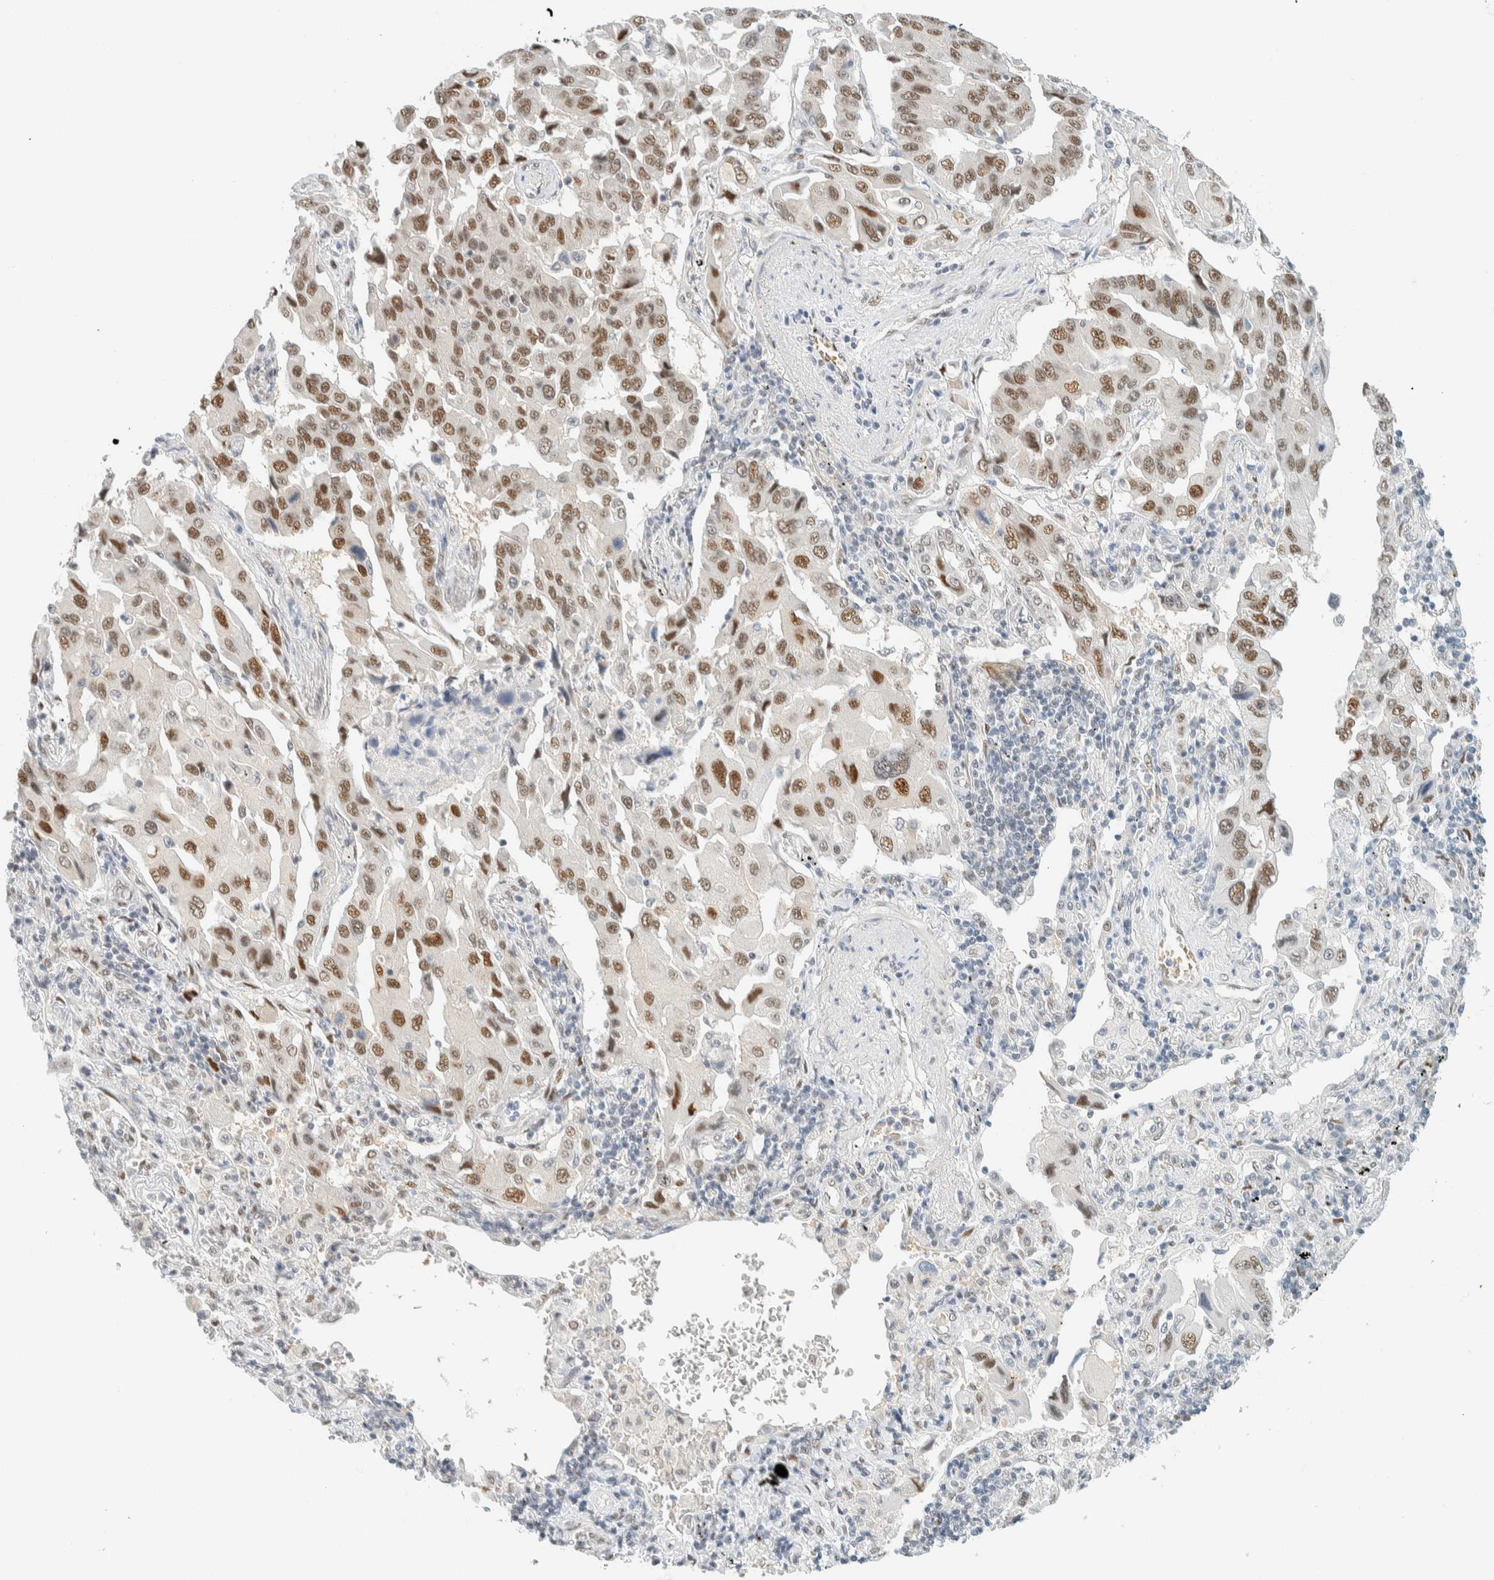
{"staining": {"intensity": "moderate", "quantity": ">75%", "location": "nuclear"}, "tissue": "lung cancer", "cell_type": "Tumor cells", "image_type": "cancer", "snomed": [{"axis": "morphology", "description": "Adenocarcinoma, NOS"}, {"axis": "topography", "description": "Lung"}], "caption": "Immunohistochemistry (IHC) (DAB (3,3'-diaminobenzidine)) staining of human adenocarcinoma (lung) shows moderate nuclear protein staining in approximately >75% of tumor cells.", "gene": "ZNF683", "patient": {"sex": "female", "age": 65}}